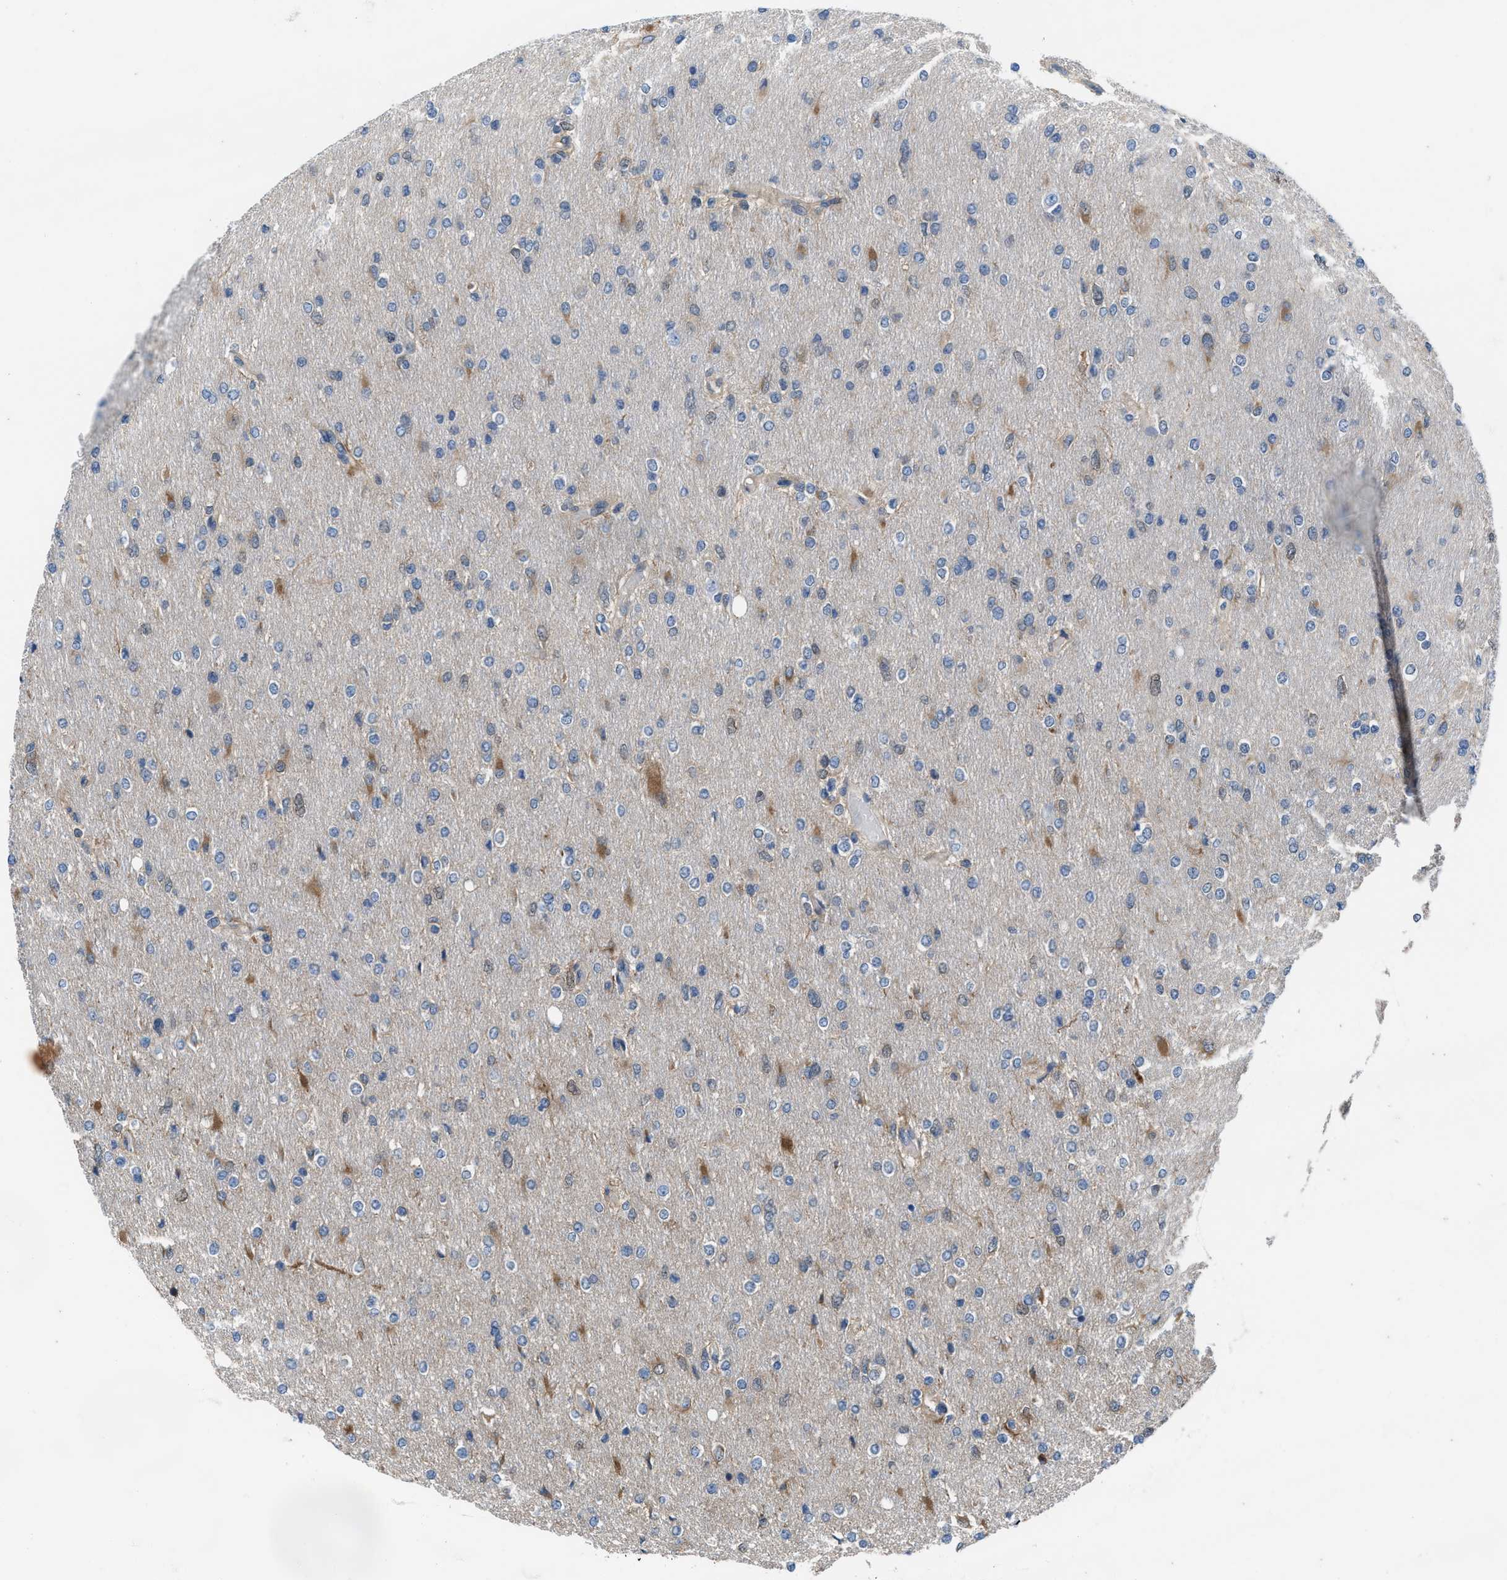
{"staining": {"intensity": "moderate", "quantity": "<25%", "location": "cytoplasmic/membranous"}, "tissue": "glioma", "cell_type": "Tumor cells", "image_type": "cancer", "snomed": [{"axis": "morphology", "description": "Glioma, malignant, High grade"}, {"axis": "topography", "description": "Cerebral cortex"}], "caption": "A high-resolution micrograph shows immunohistochemistry (IHC) staining of high-grade glioma (malignant), which reveals moderate cytoplasmic/membranous staining in approximately <25% of tumor cells.", "gene": "NUDT5", "patient": {"sex": "female", "age": 36}}